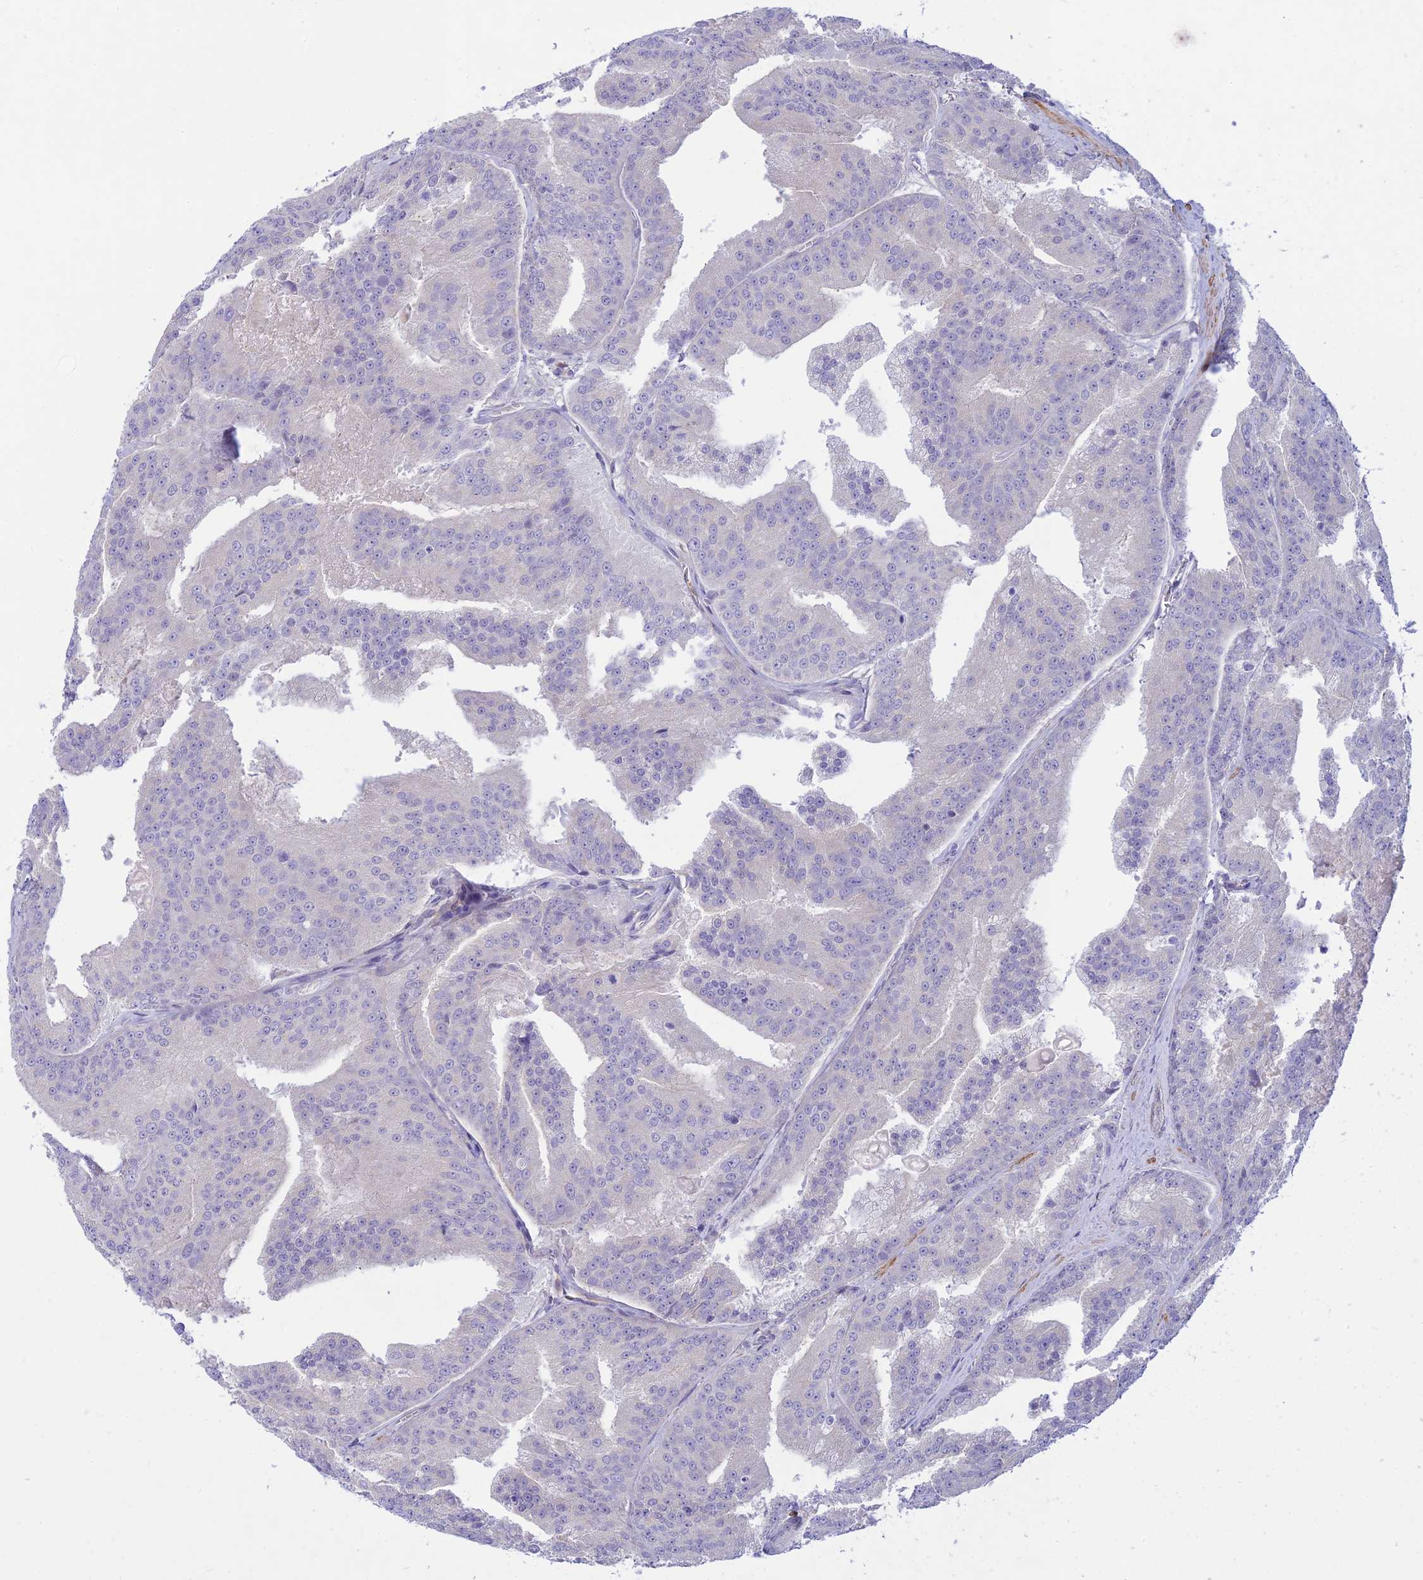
{"staining": {"intensity": "negative", "quantity": "none", "location": "none"}, "tissue": "prostate cancer", "cell_type": "Tumor cells", "image_type": "cancer", "snomed": [{"axis": "morphology", "description": "Adenocarcinoma, High grade"}, {"axis": "topography", "description": "Prostate"}], "caption": "This is an immunohistochemistry micrograph of human prostate adenocarcinoma (high-grade). There is no positivity in tumor cells.", "gene": "FBXW4", "patient": {"sex": "male", "age": 61}}